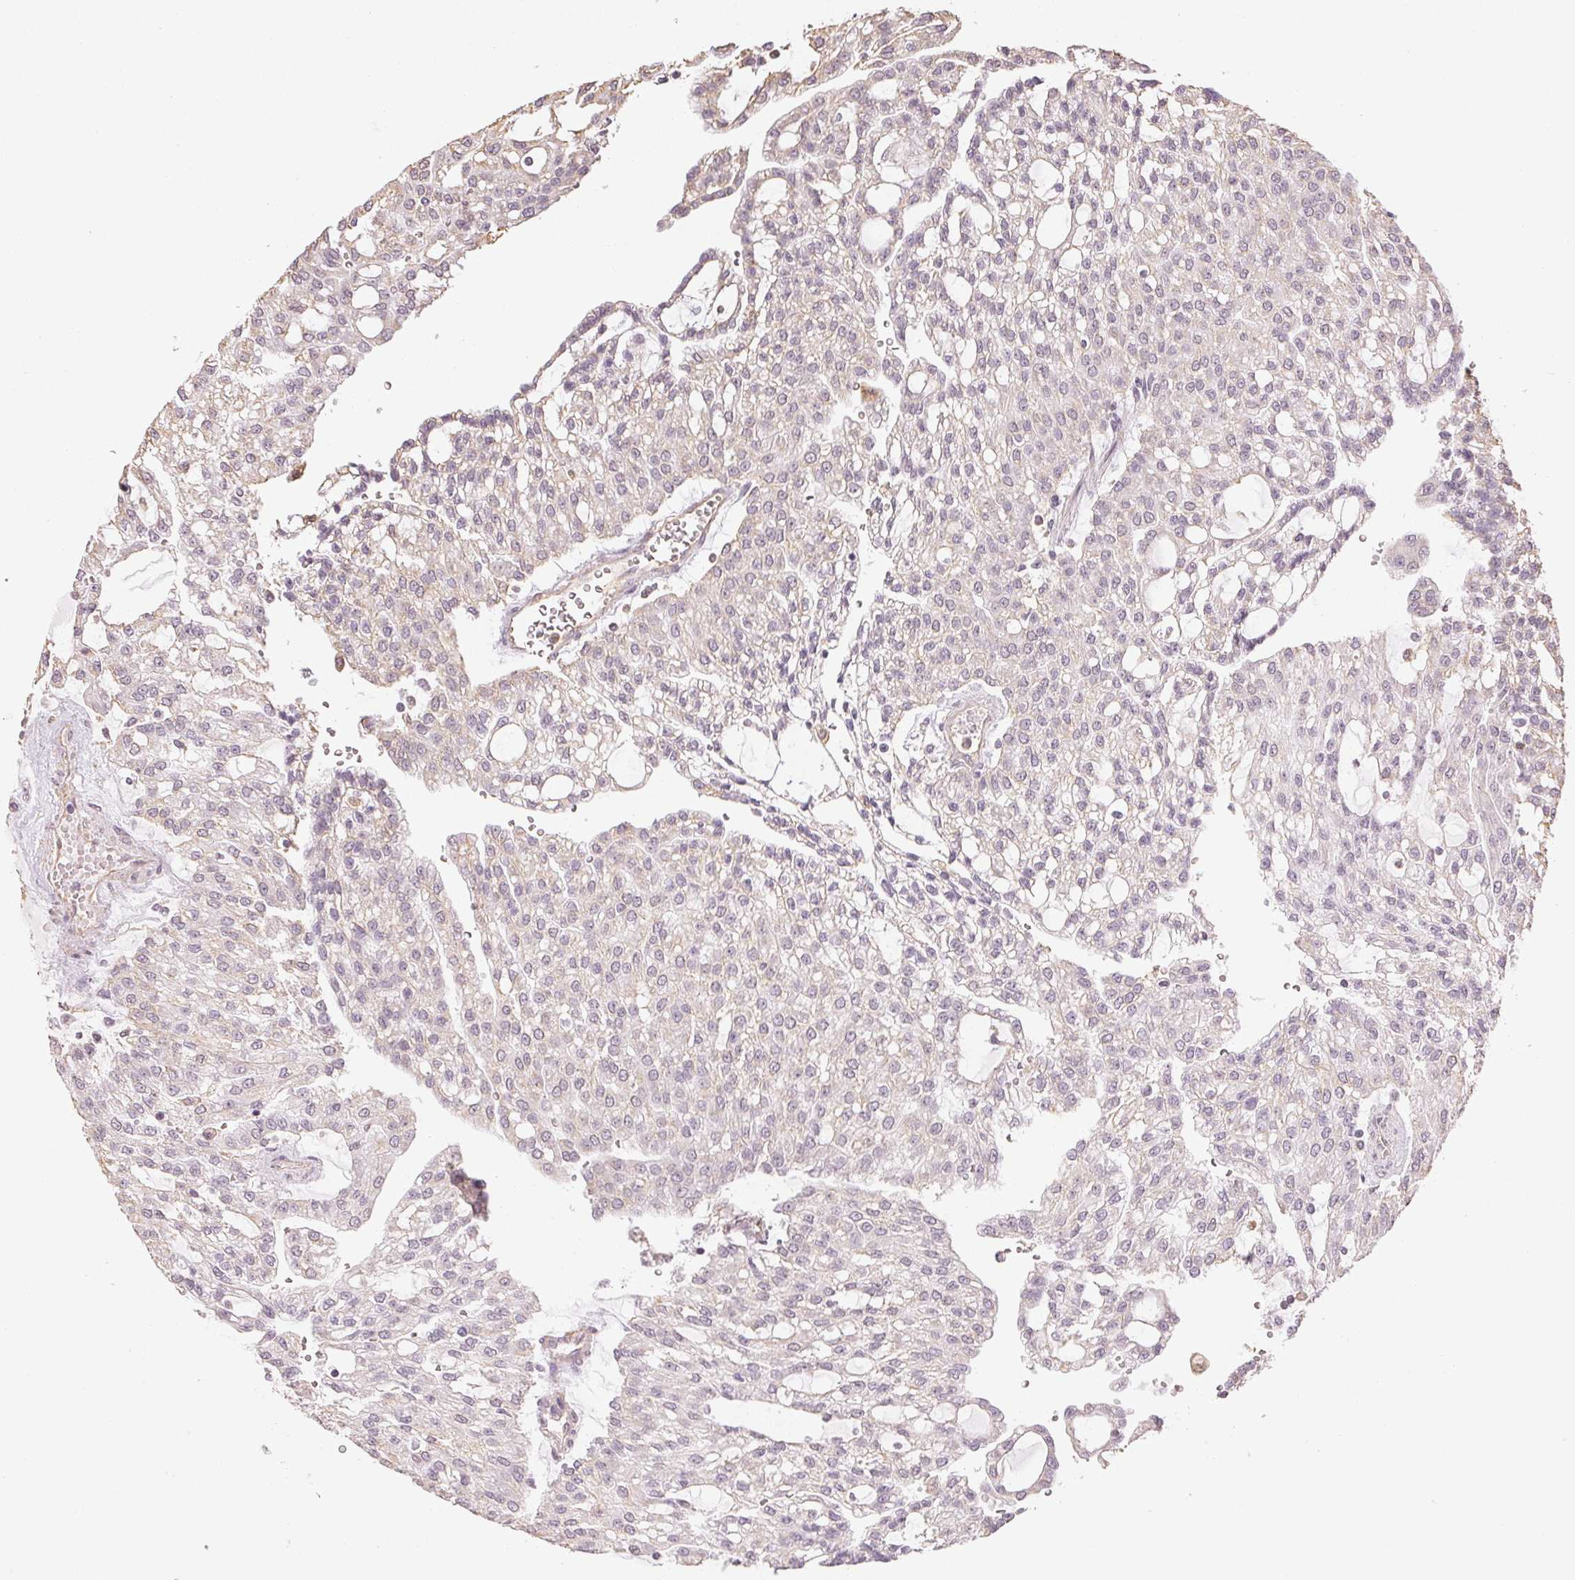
{"staining": {"intensity": "negative", "quantity": "none", "location": "none"}, "tissue": "renal cancer", "cell_type": "Tumor cells", "image_type": "cancer", "snomed": [{"axis": "morphology", "description": "Adenocarcinoma, NOS"}, {"axis": "topography", "description": "Kidney"}], "caption": "High power microscopy image of an IHC micrograph of renal adenocarcinoma, revealing no significant staining in tumor cells.", "gene": "COL7A1", "patient": {"sex": "male", "age": 63}}